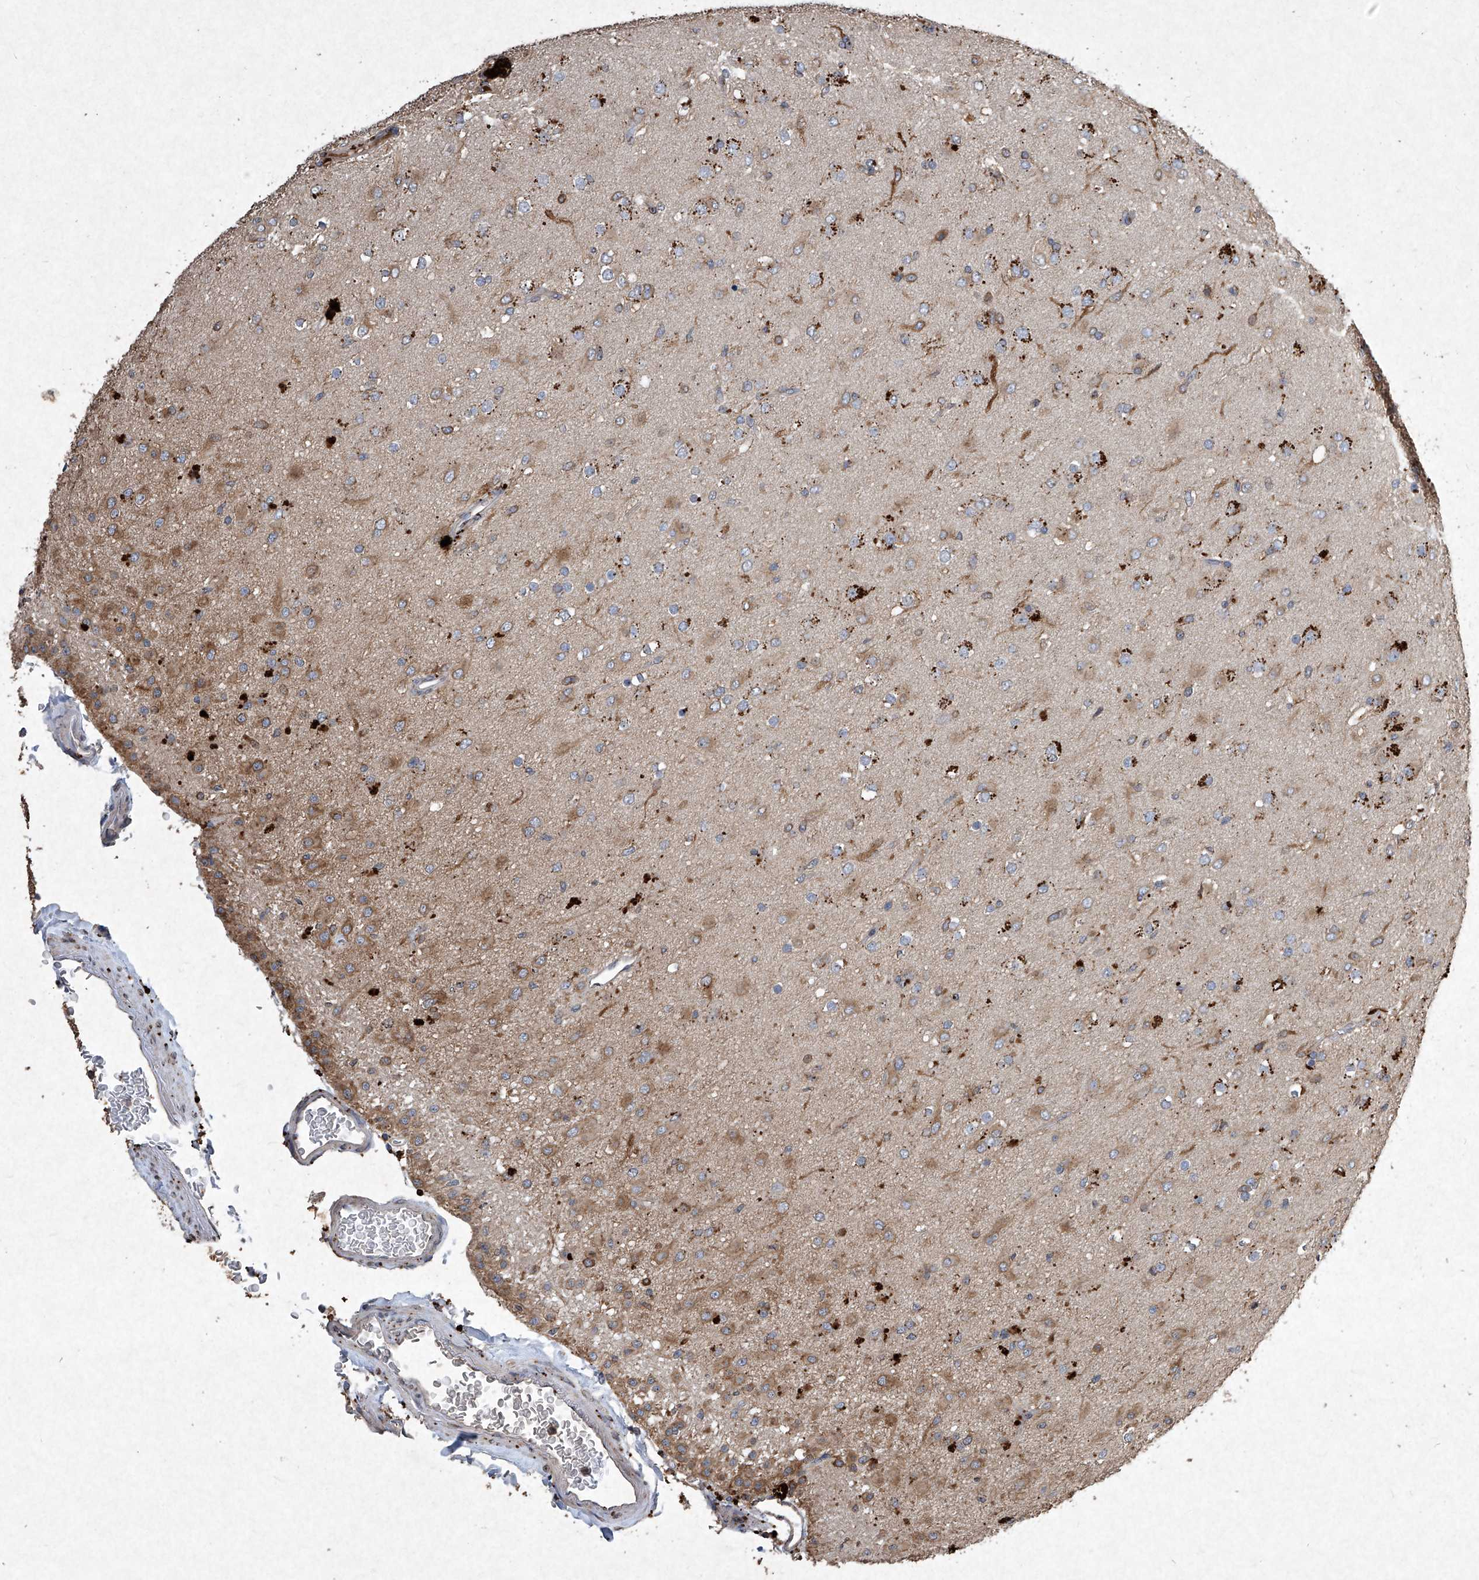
{"staining": {"intensity": "moderate", "quantity": "25%-75%", "location": "cytoplasmic/membranous"}, "tissue": "glioma", "cell_type": "Tumor cells", "image_type": "cancer", "snomed": [{"axis": "morphology", "description": "Glioma, malignant, Low grade"}, {"axis": "topography", "description": "Brain"}], "caption": "Glioma stained for a protein displays moderate cytoplasmic/membranous positivity in tumor cells.", "gene": "MED16", "patient": {"sex": "male", "age": 65}}